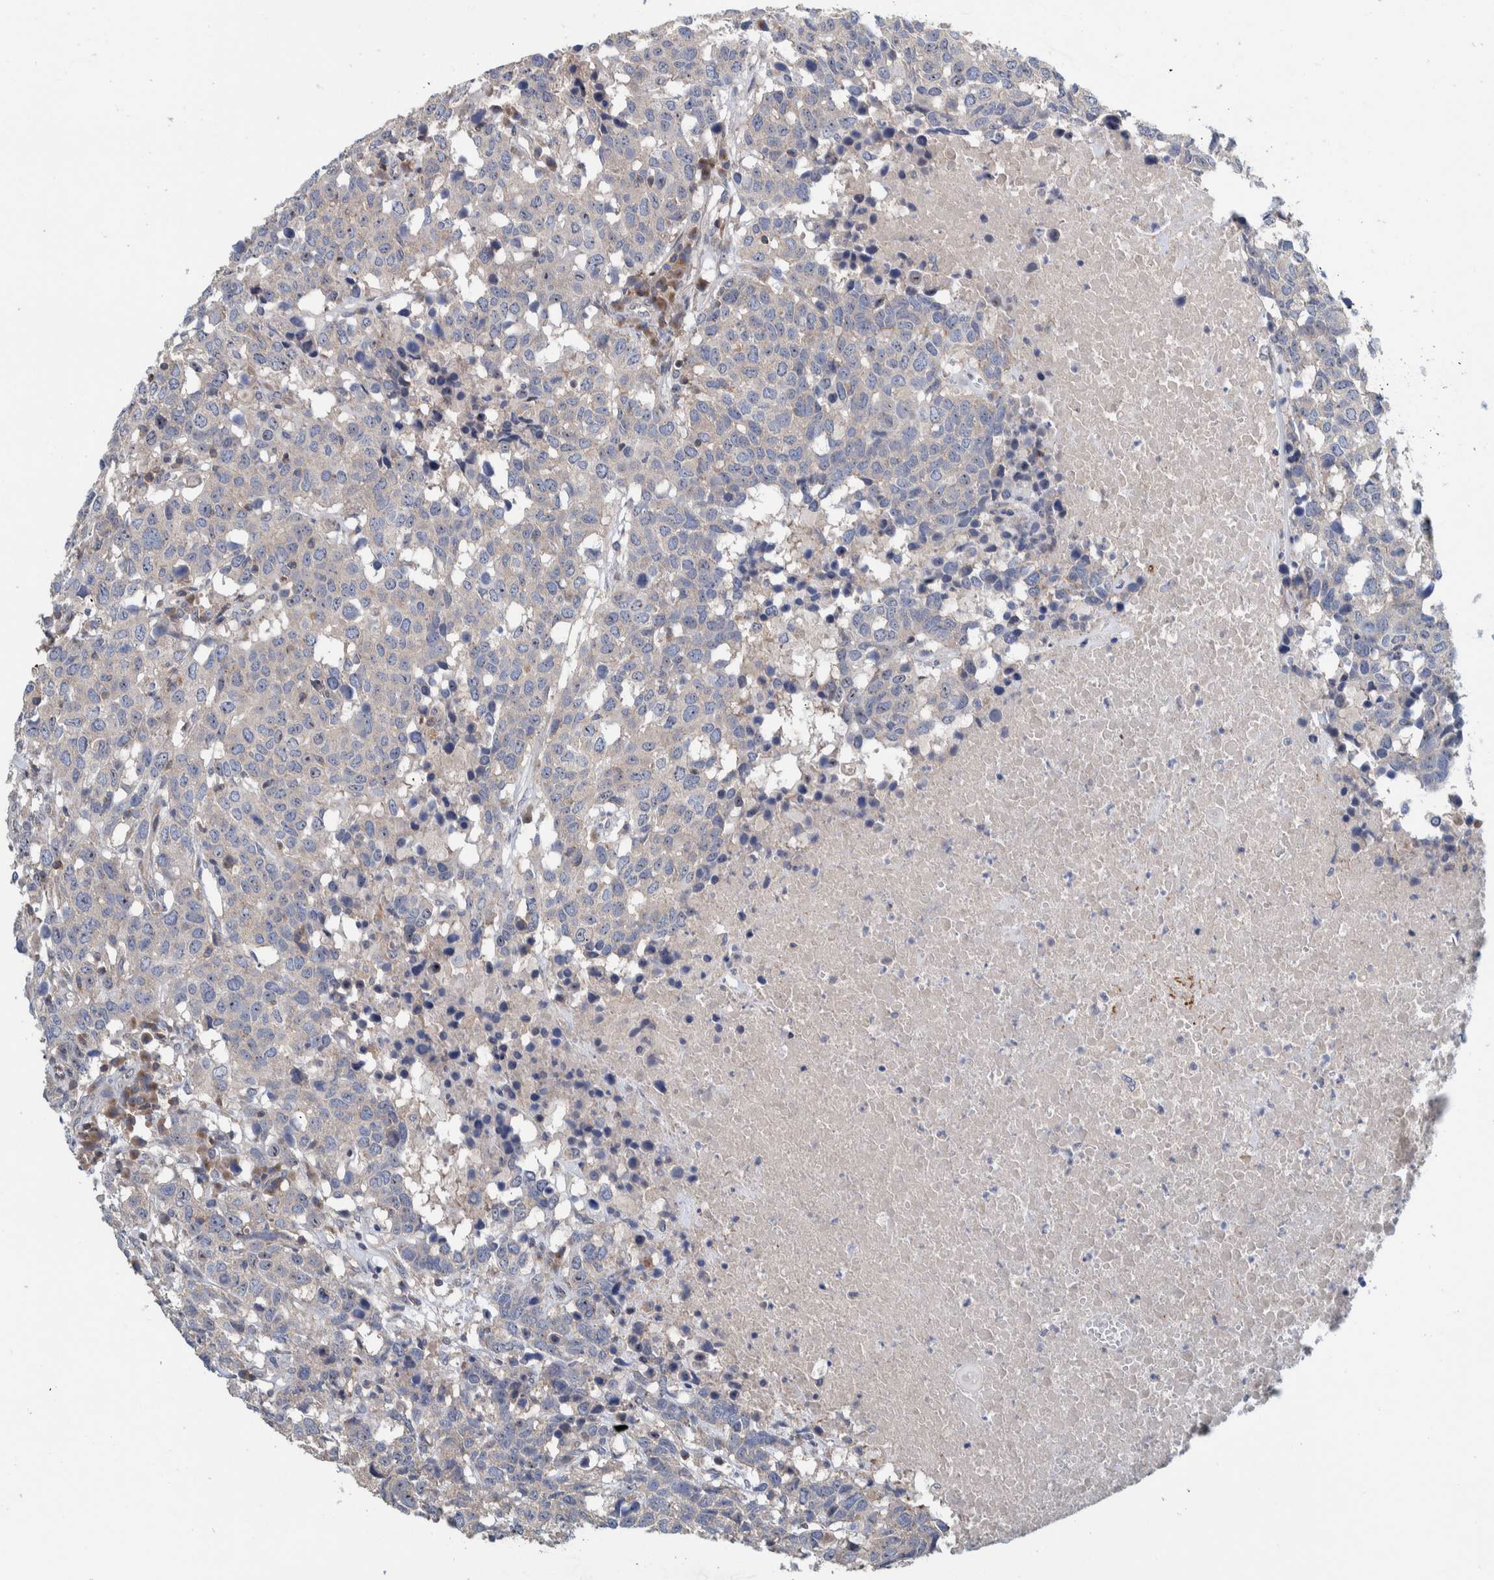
{"staining": {"intensity": "negative", "quantity": "none", "location": "none"}, "tissue": "head and neck cancer", "cell_type": "Tumor cells", "image_type": "cancer", "snomed": [{"axis": "morphology", "description": "Squamous cell carcinoma, NOS"}, {"axis": "topography", "description": "Head-Neck"}], "caption": "Photomicrograph shows no significant protein expression in tumor cells of head and neck cancer (squamous cell carcinoma). (DAB immunohistochemistry with hematoxylin counter stain).", "gene": "CCM2", "patient": {"sex": "male", "age": 66}}